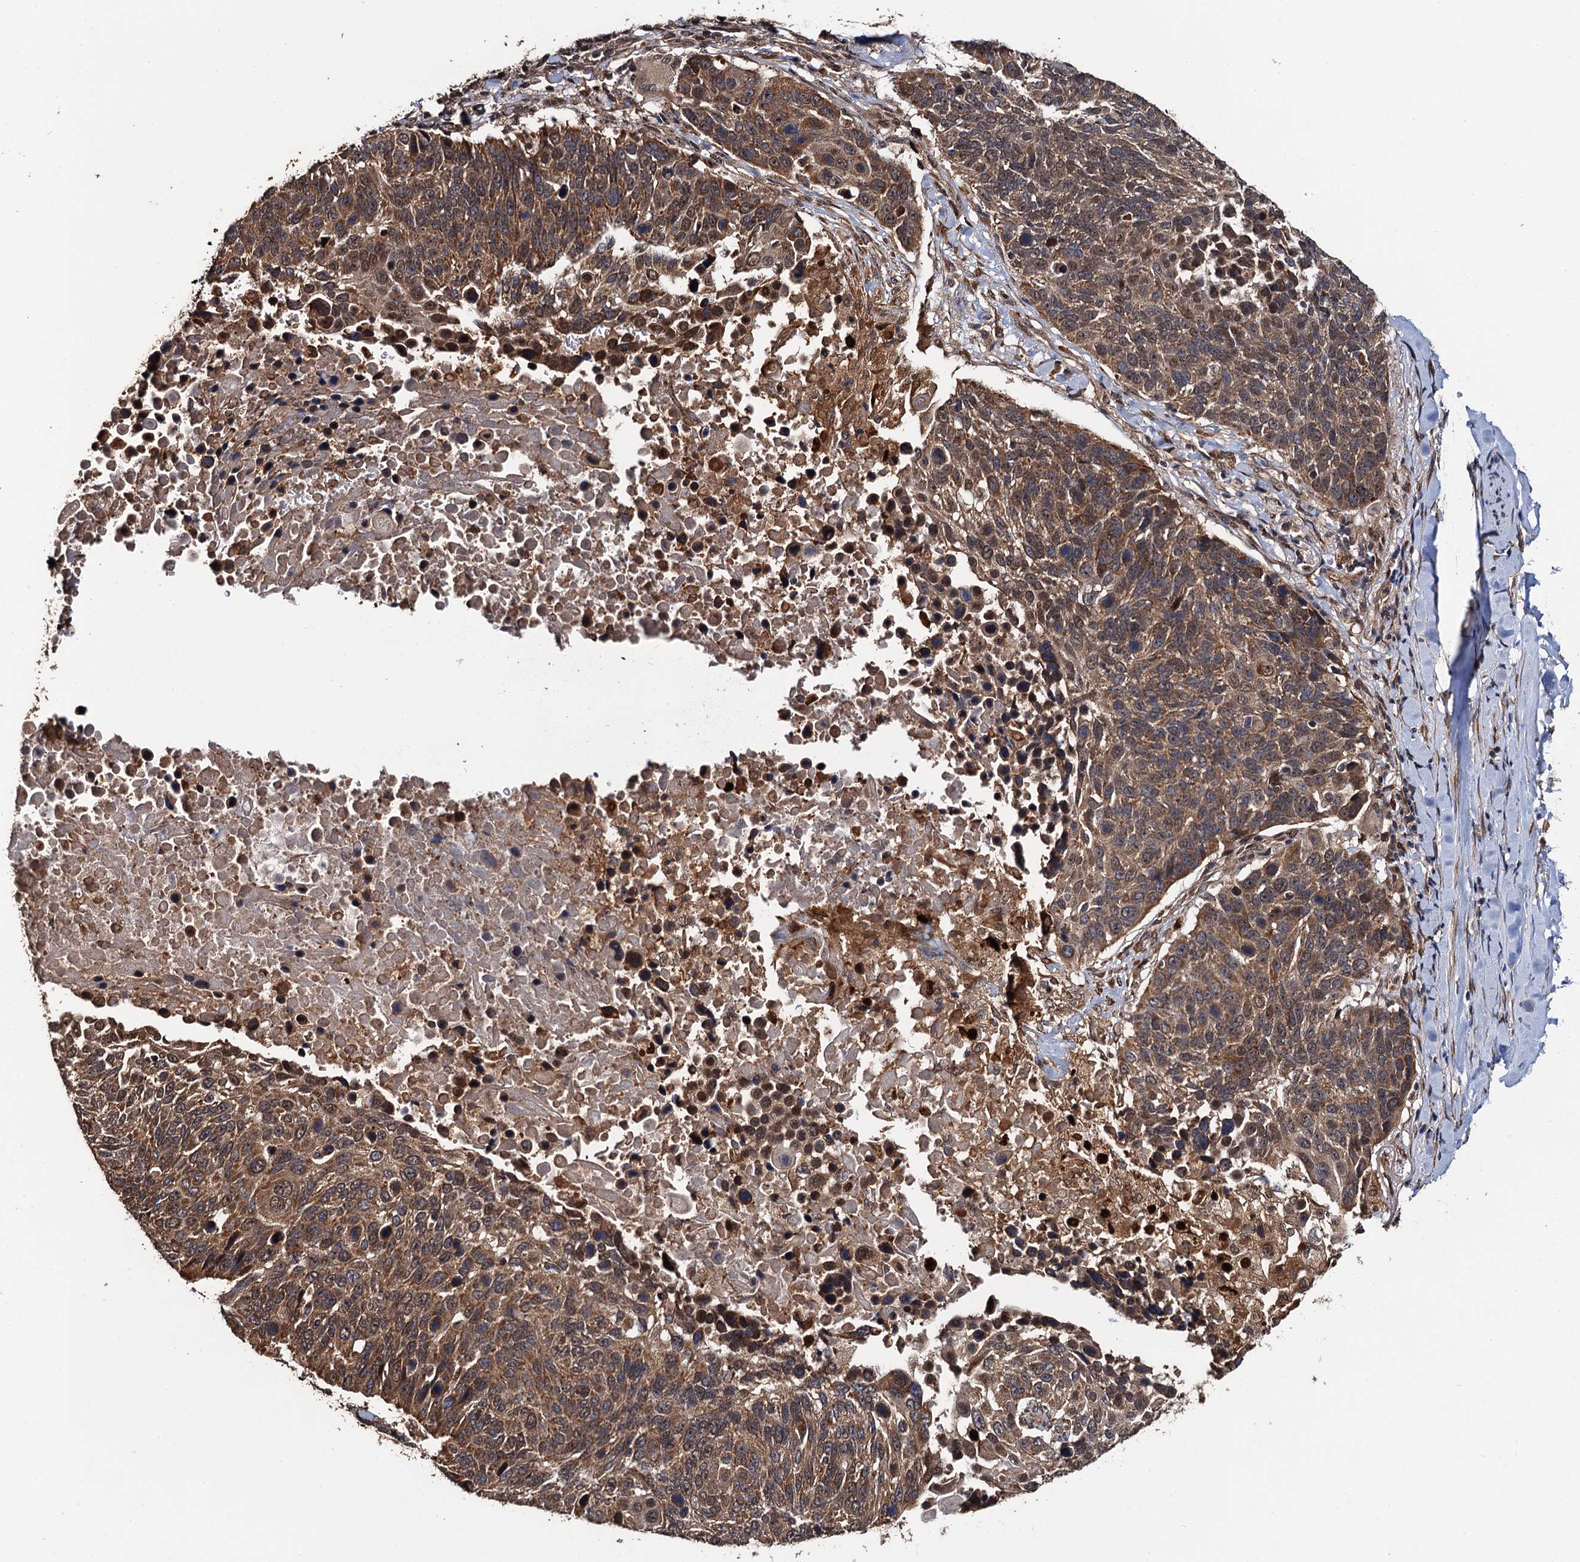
{"staining": {"intensity": "moderate", "quantity": ">75%", "location": "cytoplasmic/membranous,nuclear"}, "tissue": "lung cancer", "cell_type": "Tumor cells", "image_type": "cancer", "snomed": [{"axis": "morphology", "description": "Normal tissue, NOS"}, {"axis": "morphology", "description": "Squamous cell carcinoma, NOS"}, {"axis": "topography", "description": "Lymph node"}, {"axis": "topography", "description": "Lung"}], "caption": "Immunohistochemistry (IHC) of lung squamous cell carcinoma displays medium levels of moderate cytoplasmic/membranous and nuclear staining in approximately >75% of tumor cells.", "gene": "MIER2", "patient": {"sex": "male", "age": 66}}